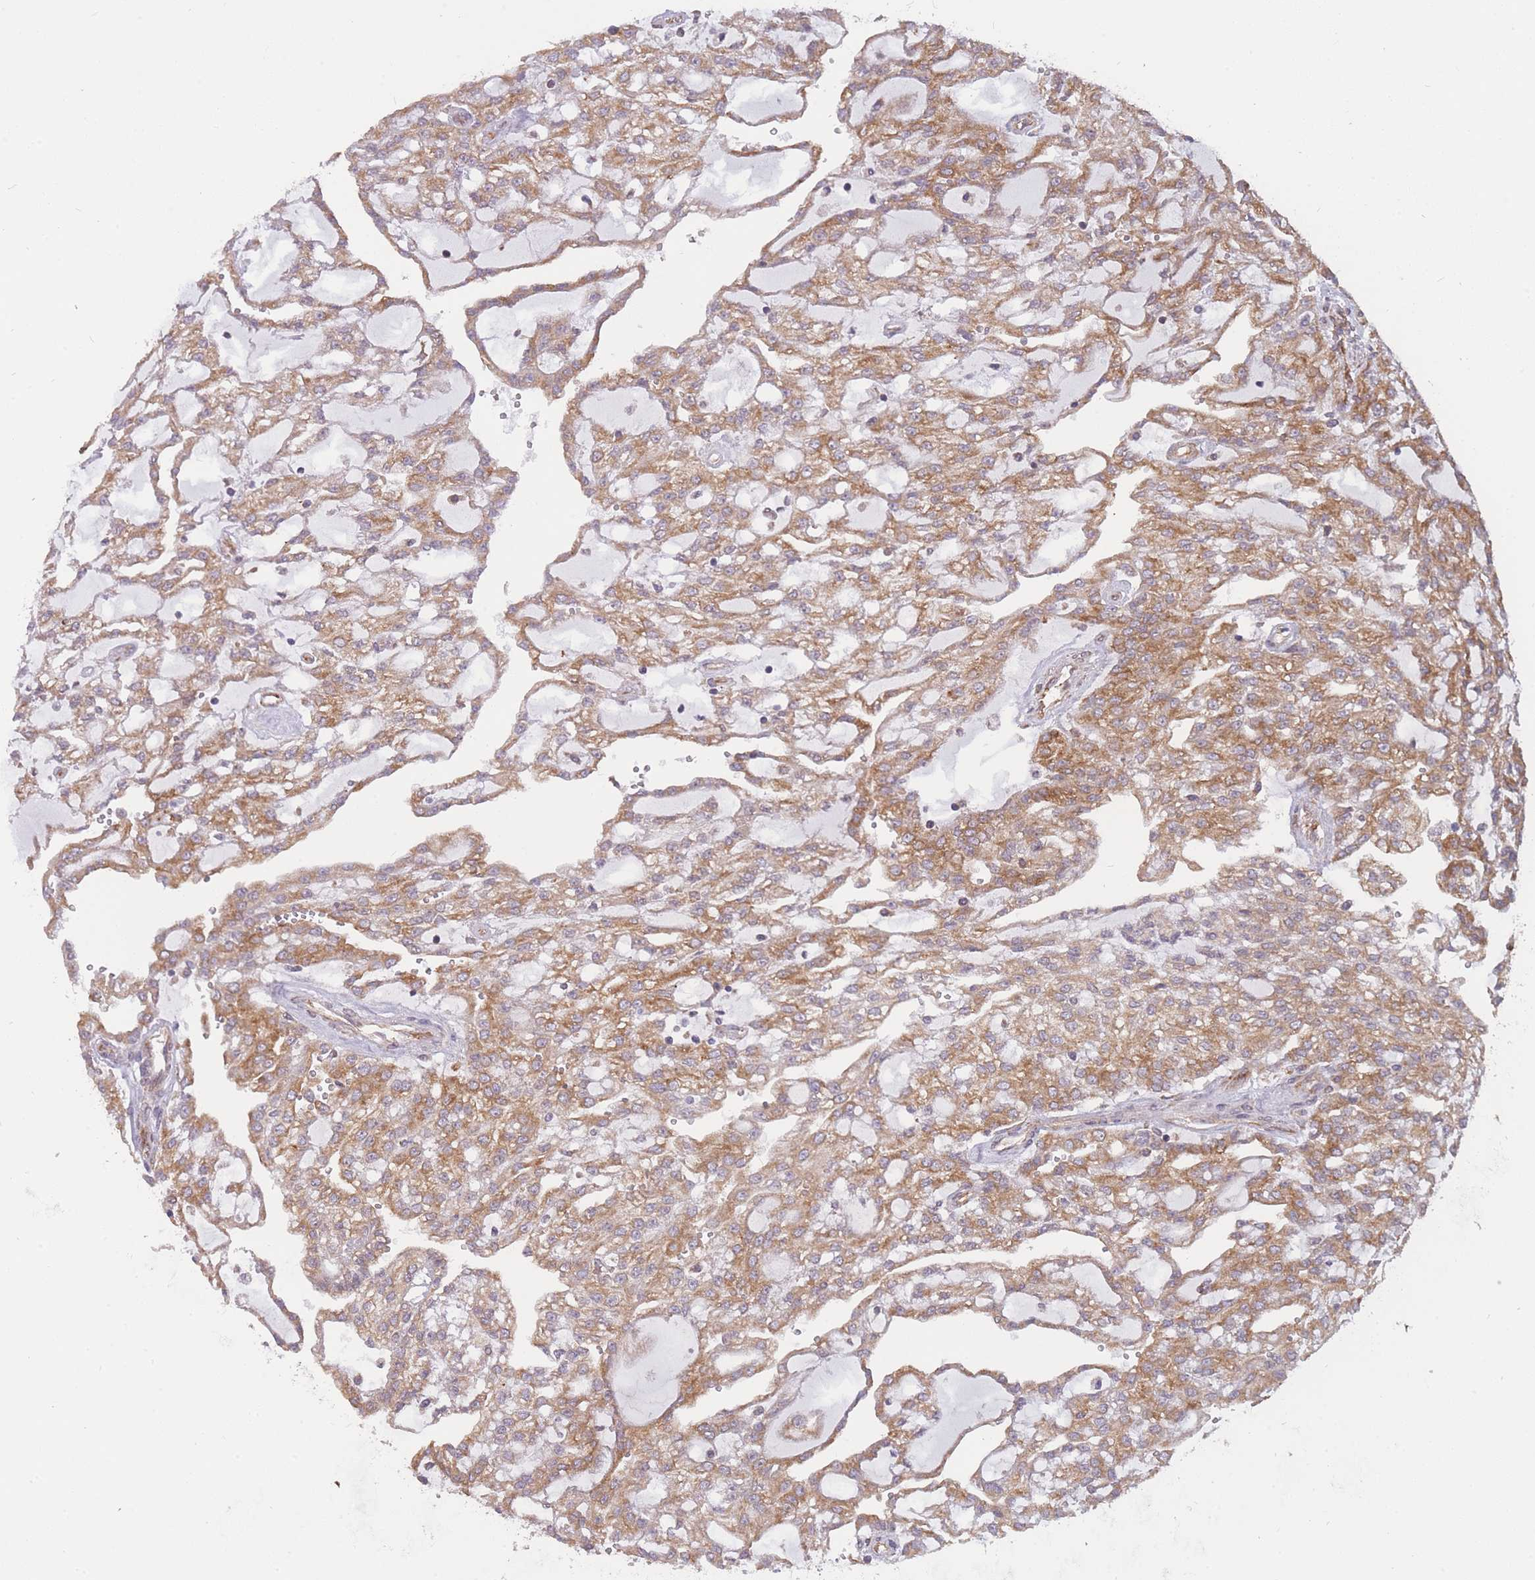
{"staining": {"intensity": "moderate", "quantity": ">75%", "location": "cytoplasmic/membranous"}, "tissue": "renal cancer", "cell_type": "Tumor cells", "image_type": "cancer", "snomed": [{"axis": "morphology", "description": "Adenocarcinoma, NOS"}, {"axis": "topography", "description": "Kidney"}], "caption": "Protein staining shows moderate cytoplasmic/membranous staining in approximately >75% of tumor cells in renal cancer. (Brightfield microscopy of DAB IHC at high magnification).", "gene": "CCDC124", "patient": {"sex": "male", "age": 63}}